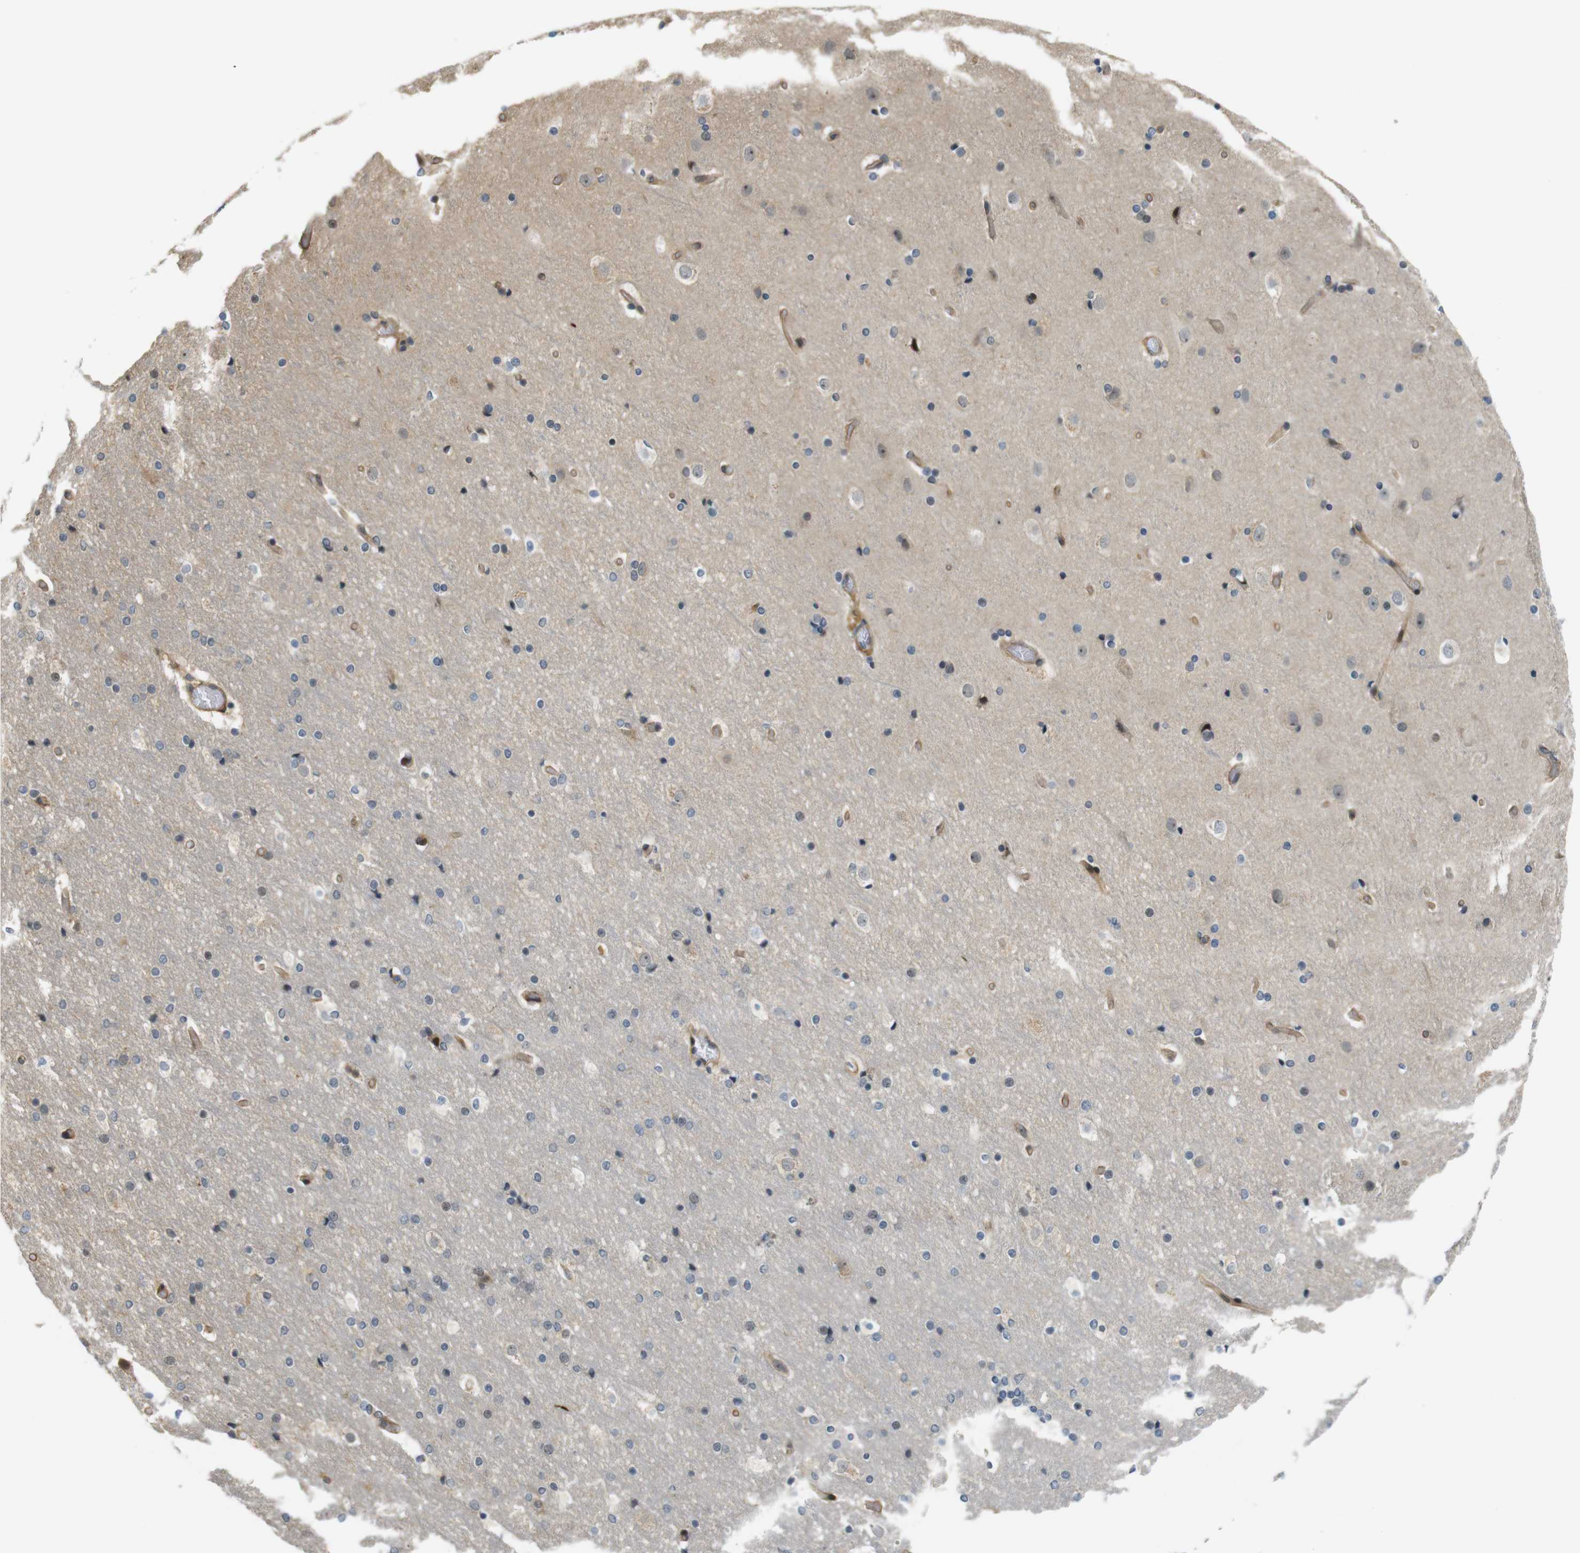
{"staining": {"intensity": "moderate", "quantity": ">75%", "location": "cytoplasmic/membranous"}, "tissue": "cerebral cortex", "cell_type": "Endothelial cells", "image_type": "normal", "snomed": [{"axis": "morphology", "description": "Normal tissue, NOS"}, {"axis": "topography", "description": "Cerebral cortex"}], "caption": "Cerebral cortex stained with immunohistochemistry (IHC) exhibits moderate cytoplasmic/membranous positivity in approximately >75% of endothelial cells.", "gene": "TSPAN9", "patient": {"sex": "male", "age": 57}}